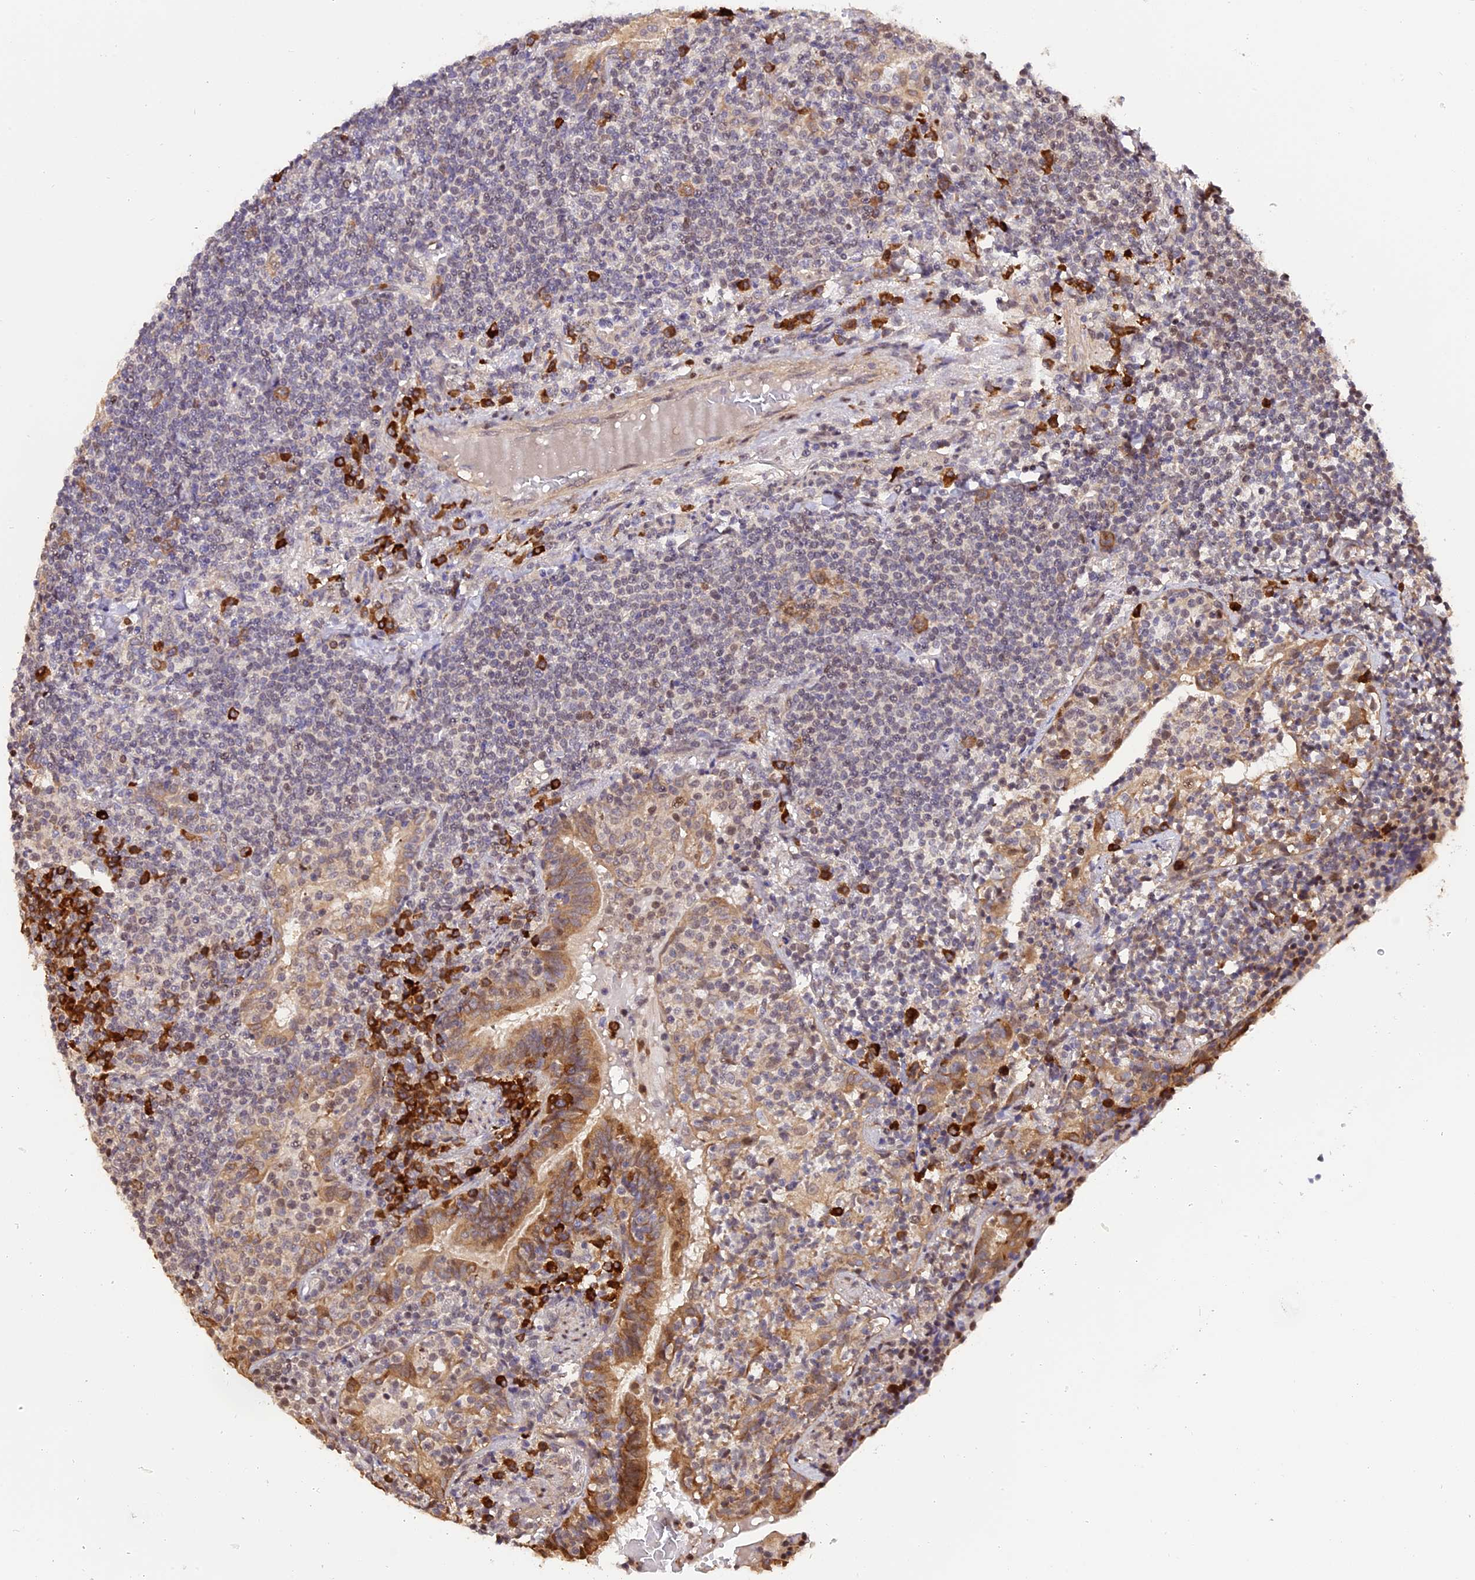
{"staining": {"intensity": "negative", "quantity": "none", "location": "none"}, "tissue": "lymphoma", "cell_type": "Tumor cells", "image_type": "cancer", "snomed": [{"axis": "morphology", "description": "Malignant lymphoma, non-Hodgkin's type, Low grade"}, {"axis": "topography", "description": "Lung"}], "caption": "An immunohistochemistry (IHC) micrograph of lymphoma is shown. There is no staining in tumor cells of lymphoma.", "gene": "HERPUD1", "patient": {"sex": "female", "age": 71}}